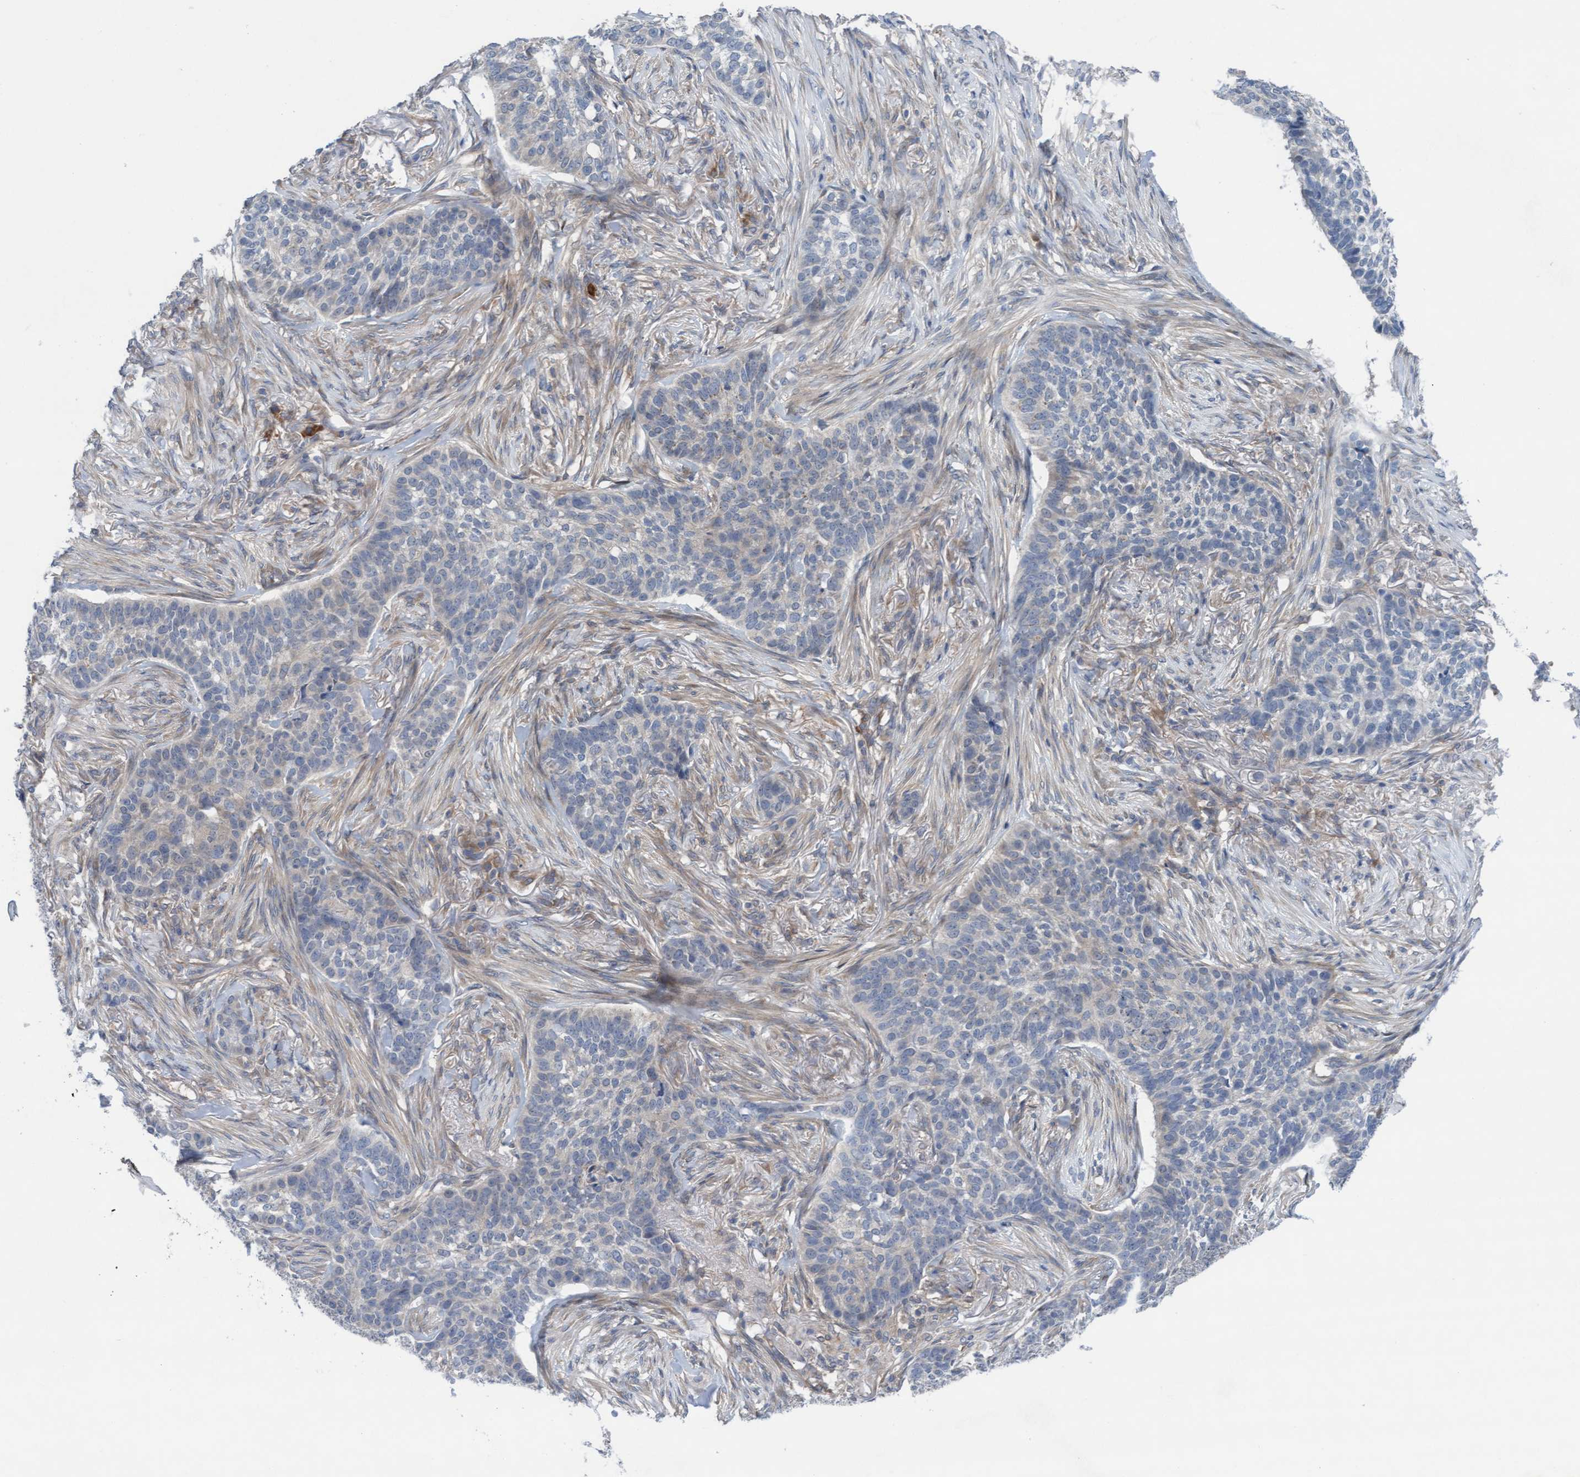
{"staining": {"intensity": "negative", "quantity": "none", "location": "none"}, "tissue": "skin cancer", "cell_type": "Tumor cells", "image_type": "cancer", "snomed": [{"axis": "morphology", "description": "Basal cell carcinoma"}, {"axis": "topography", "description": "Skin"}], "caption": "Basal cell carcinoma (skin) was stained to show a protein in brown. There is no significant expression in tumor cells.", "gene": "PLCD1", "patient": {"sex": "male", "age": 85}}